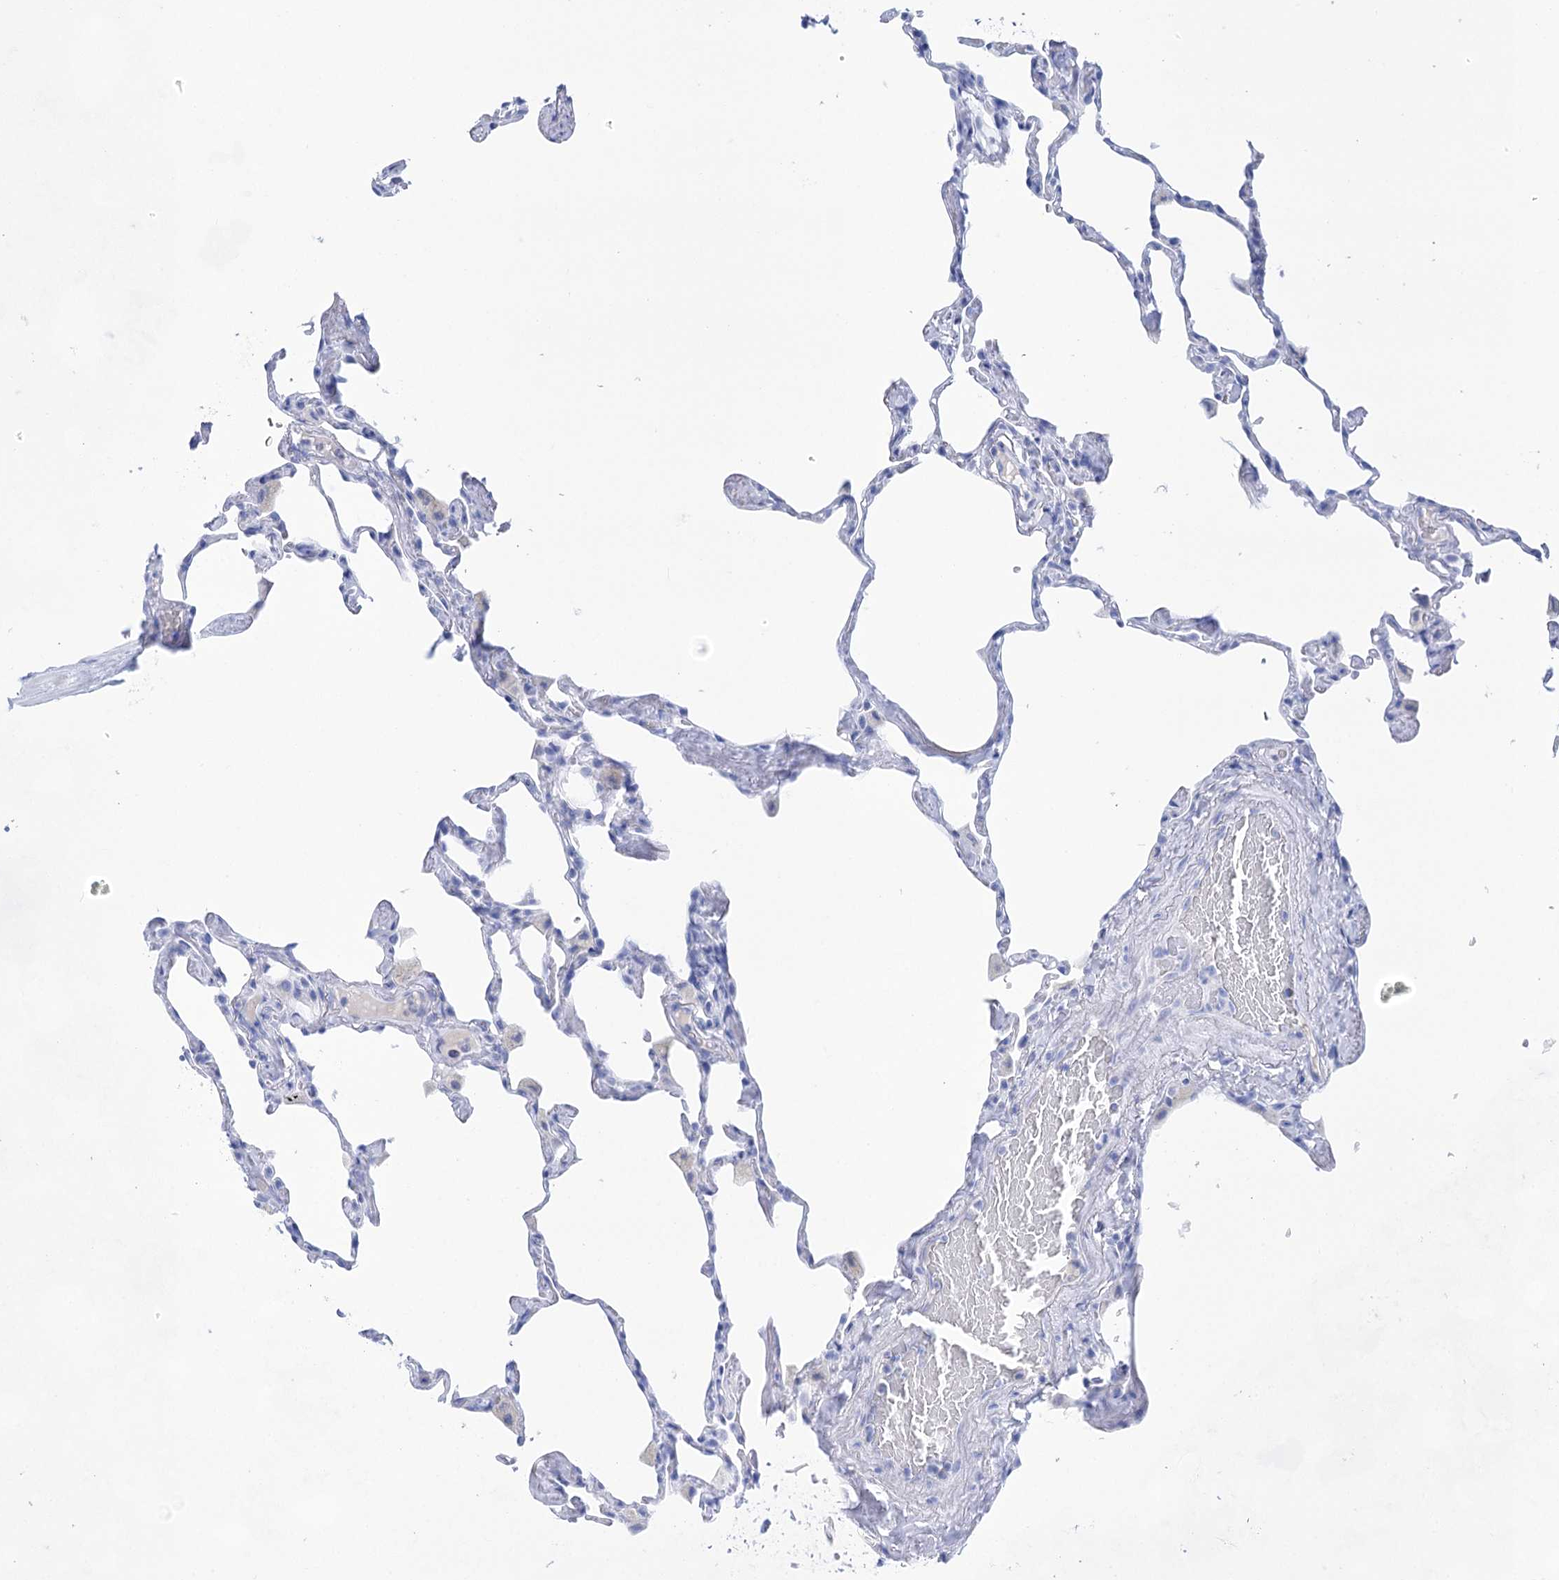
{"staining": {"intensity": "negative", "quantity": "none", "location": "none"}, "tissue": "lung", "cell_type": "Alveolar cells", "image_type": "normal", "snomed": [{"axis": "morphology", "description": "Normal tissue, NOS"}, {"axis": "topography", "description": "Lung"}], "caption": "Image shows no significant protein staining in alveolar cells of unremarkable lung.", "gene": "LALBA", "patient": {"sex": "male", "age": 65}}